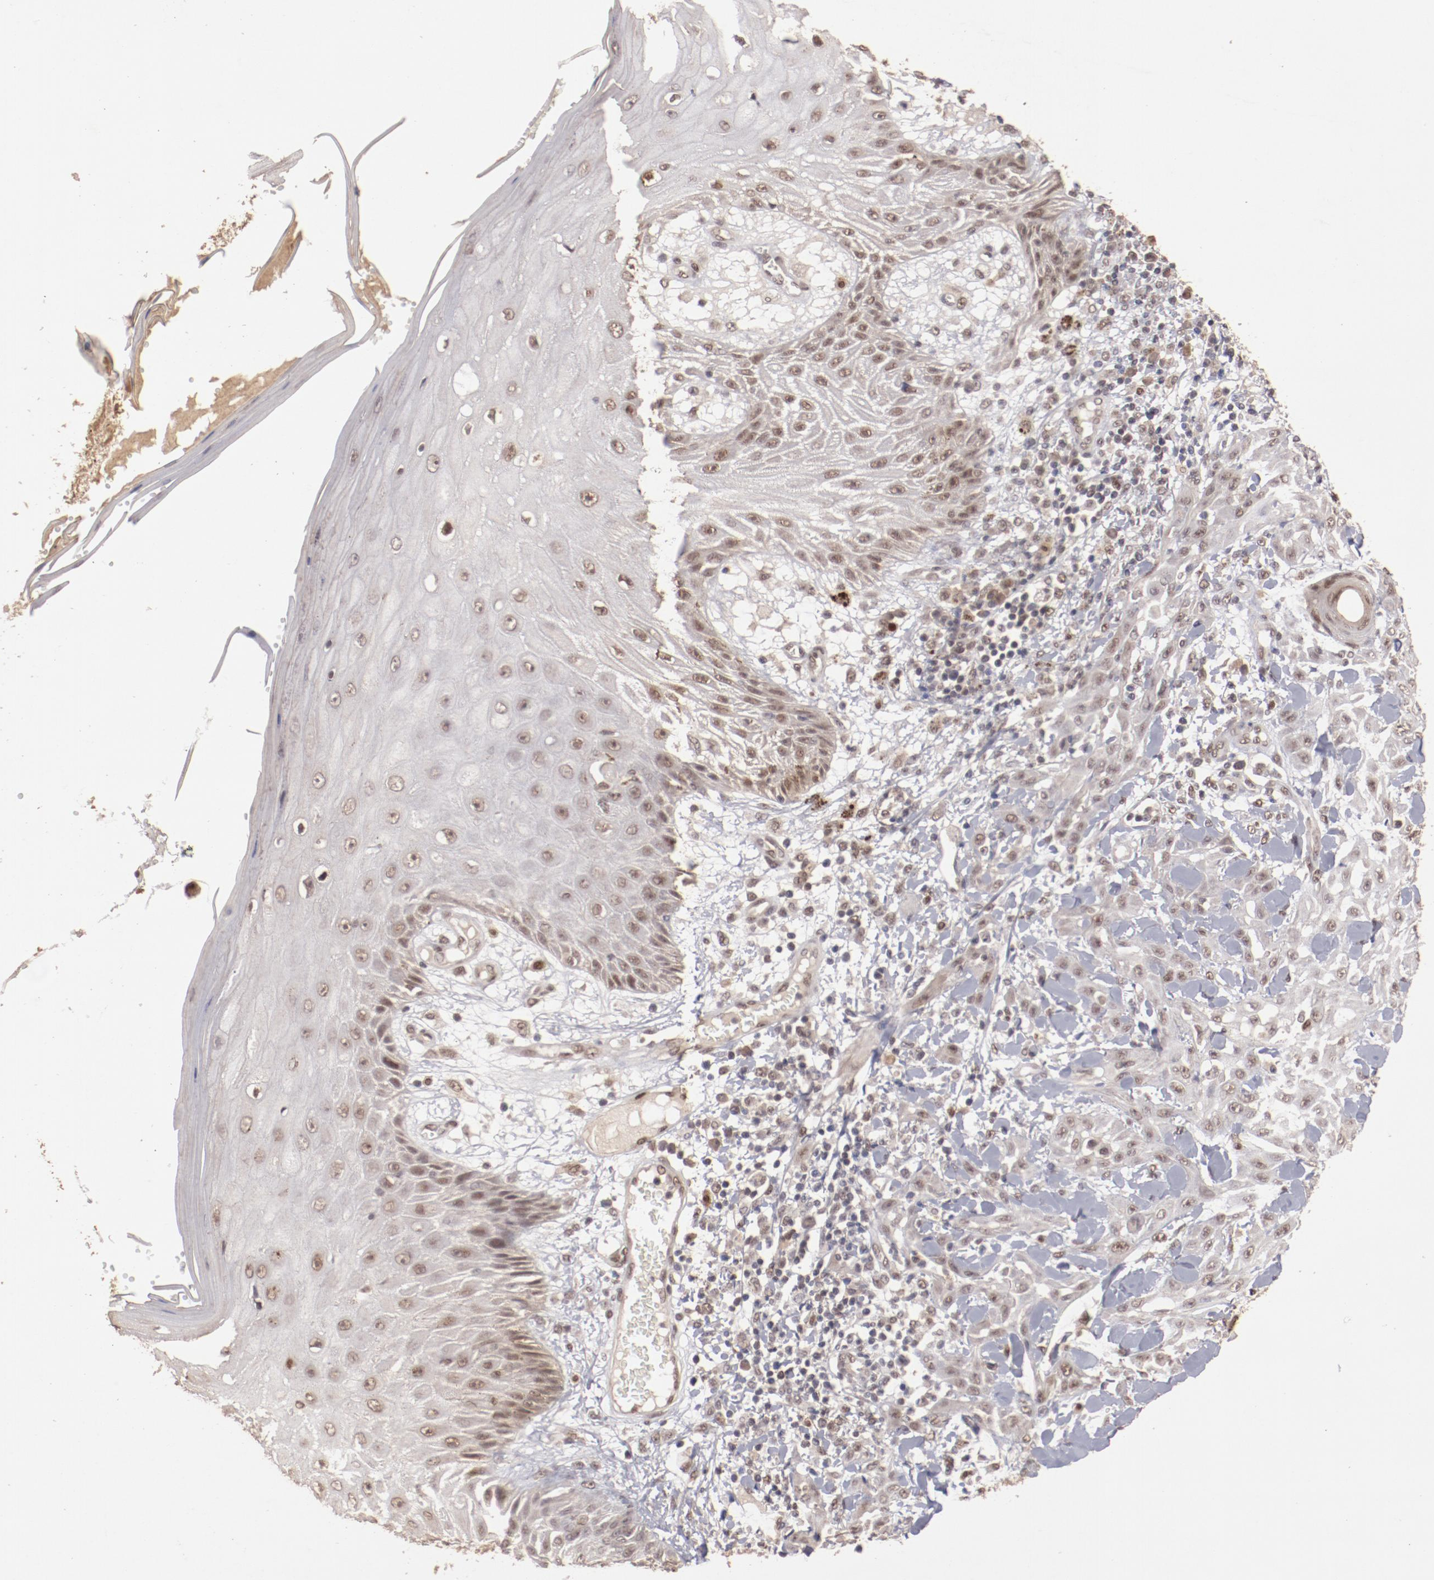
{"staining": {"intensity": "weak", "quantity": ">75%", "location": "cytoplasmic/membranous,nuclear"}, "tissue": "skin cancer", "cell_type": "Tumor cells", "image_type": "cancer", "snomed": [{"axis": "morphology", "description": "Squamous cell carcinoma, NOS"}, {"axis": "topography", "description": "Skin"}], "caption": "The immunohistochemical stain labels weak cytoplasmic/membranous and nuclear positivity in tumor cells of skin cancer (squamous cell carcinoma) tissue.", "gene": "CLOCK", "patient": {"sex": "male", "age": 24}}